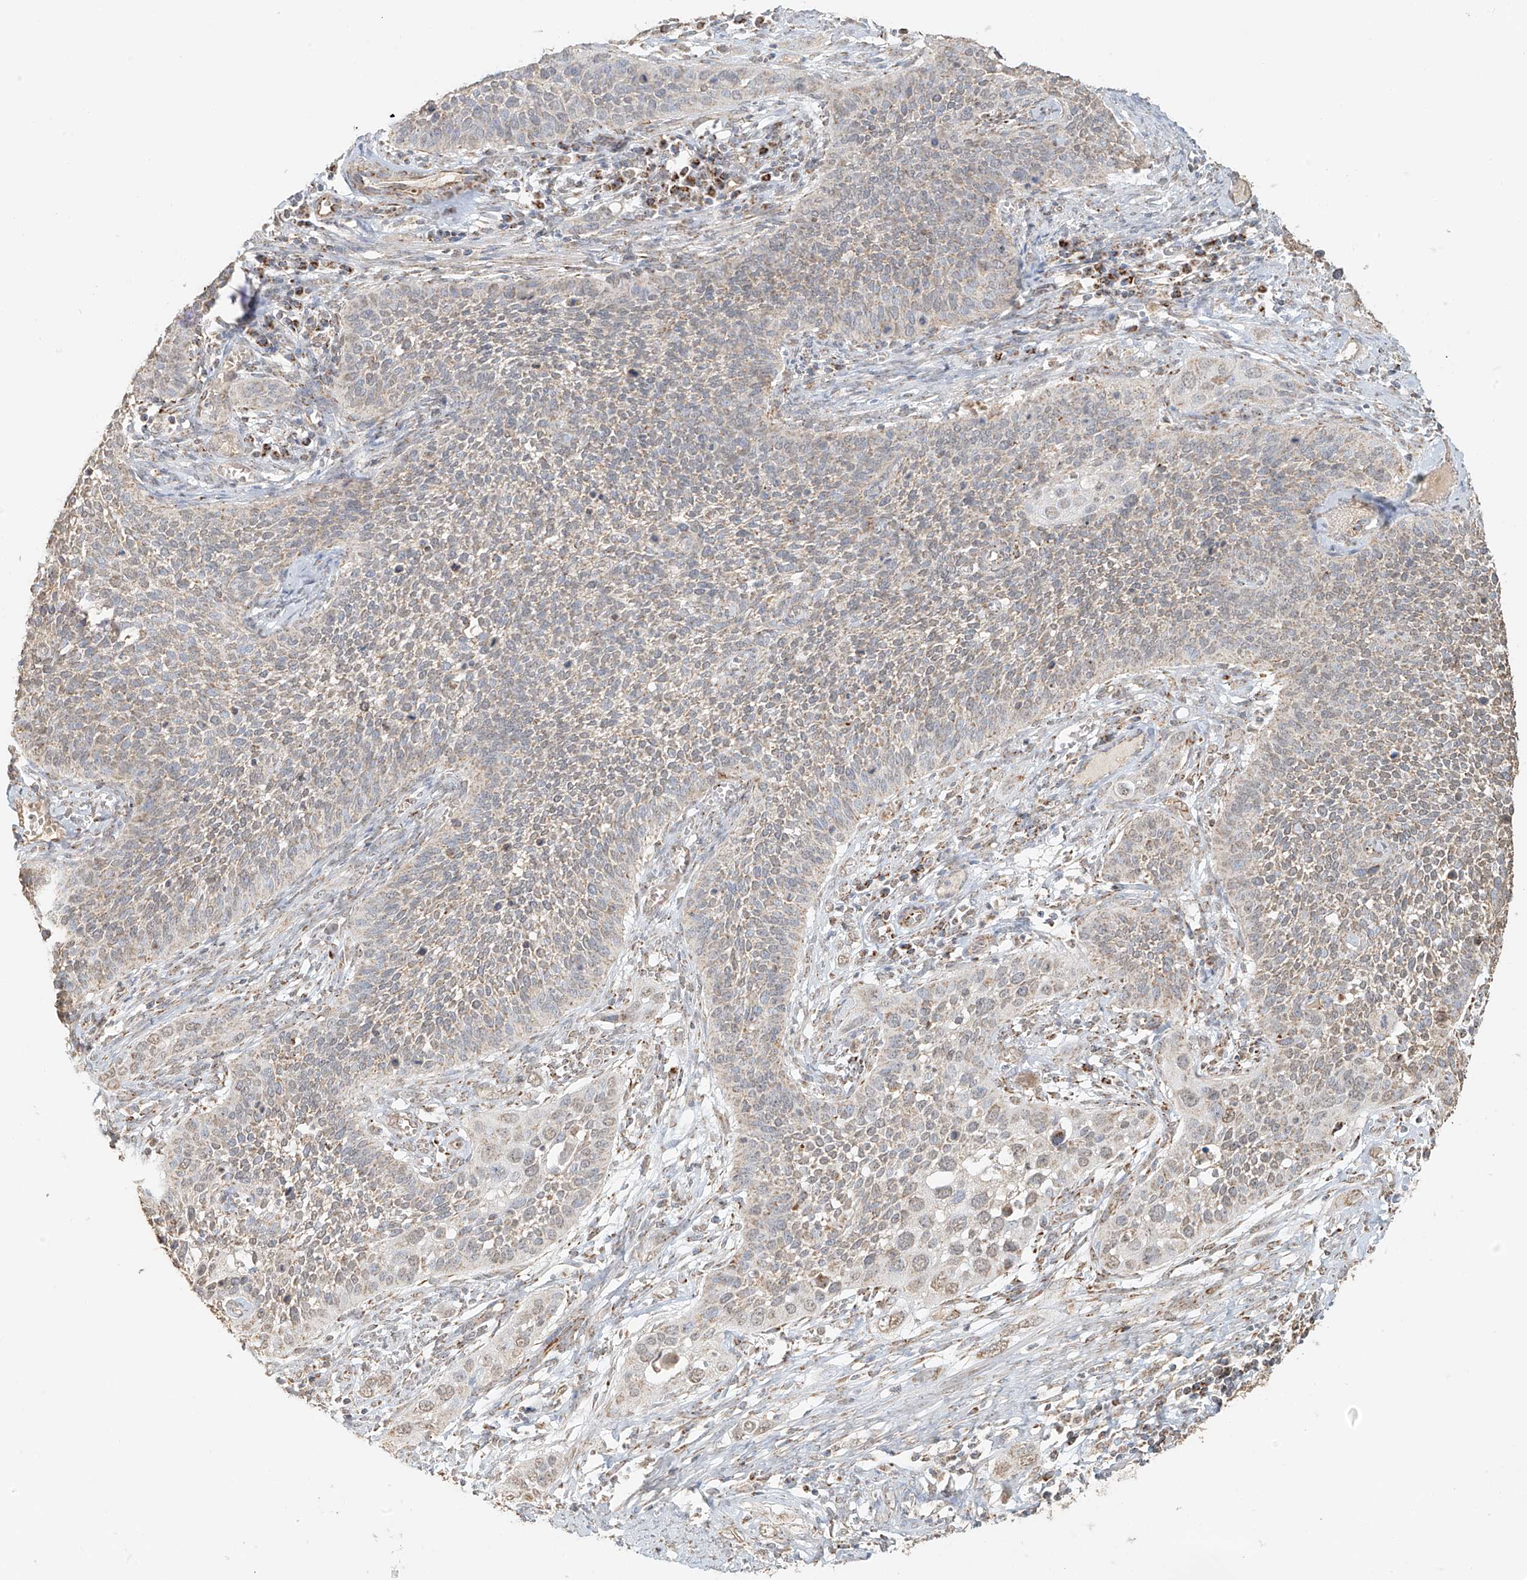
{"staining": {"intensity": "weak", "quantity": "25%-75%", "location": "cytoplasmic/membranous,nuclear"}, "tissue": "cervical cancer", "cell_type": "Tumor cells", "image_type": "cancer", "snomed": [{"axis": "morphology", "description": "Squamous cell carcinoma, NOS"}, {"axis": "topography", "description": "Cervix"}], "caption": "Immunohistochemistry image of human cervical cancer (squamous cell carcinoma) stained for a protein (brown), which exhibits low levels of weak cytoplasmic/membranous and nuclear positivity in about 25%-75% of tumor cells.", "gene": "MIPEP", "patient": {"sex": "female", "age": 34}}